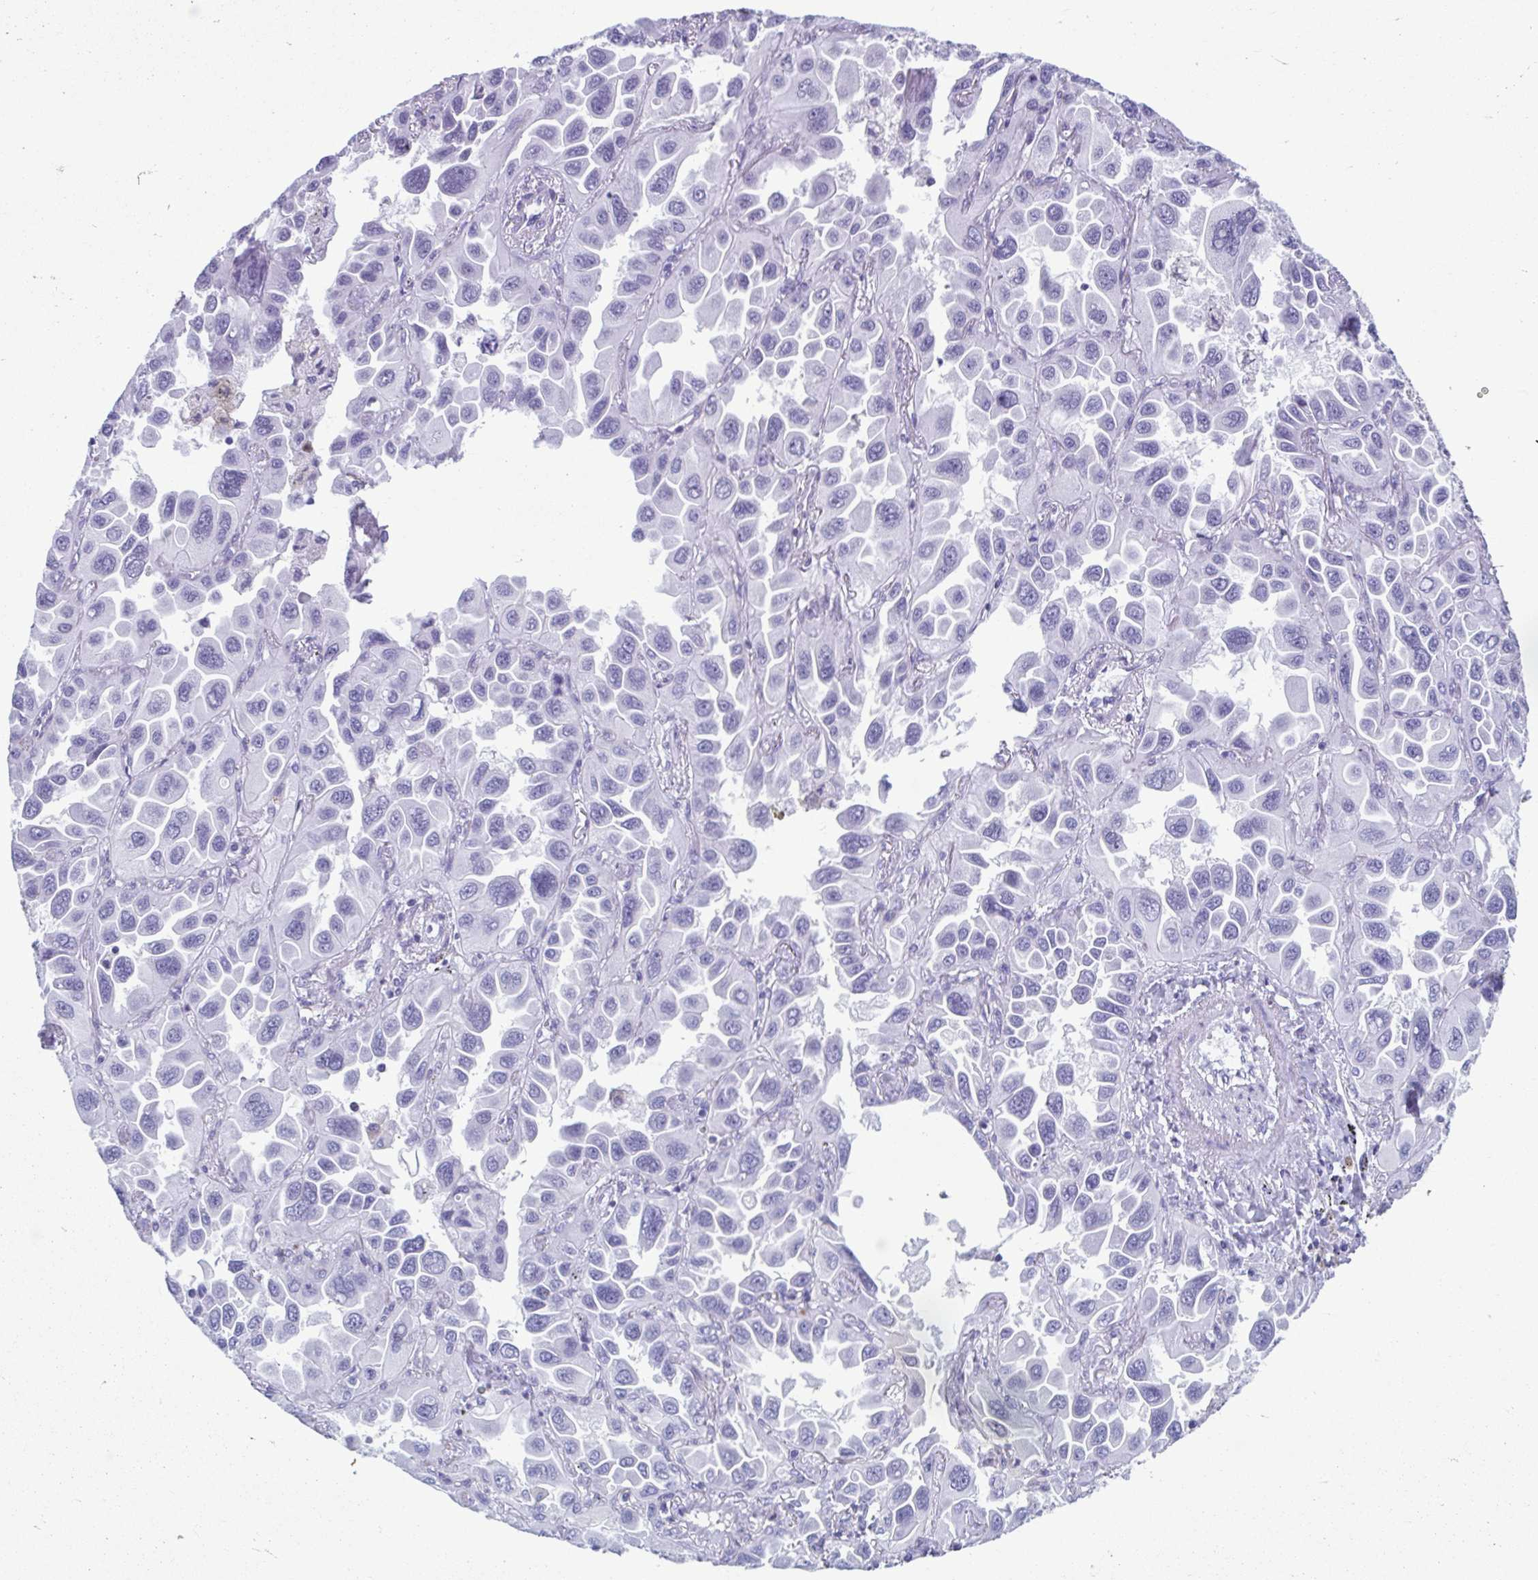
{"staining": {"intensity": "negative", "quantity": "none", "location": "none"}, "tissue": "lung cancer", "cell_type": "Tumor cells", "image_type": "cancer", "snomed": [{"axis": "morphology", "description": "Adenocarcinoma, NOS"}, {"axis": "topography", "description": "Lung"}], "caption": "Immunohistochemical staining of human adenocarcinoma (lung) reveals no significant staining in tumor cells.", "gene": "TCEAL3", "patient": {"sex": "male", "age": 64}}